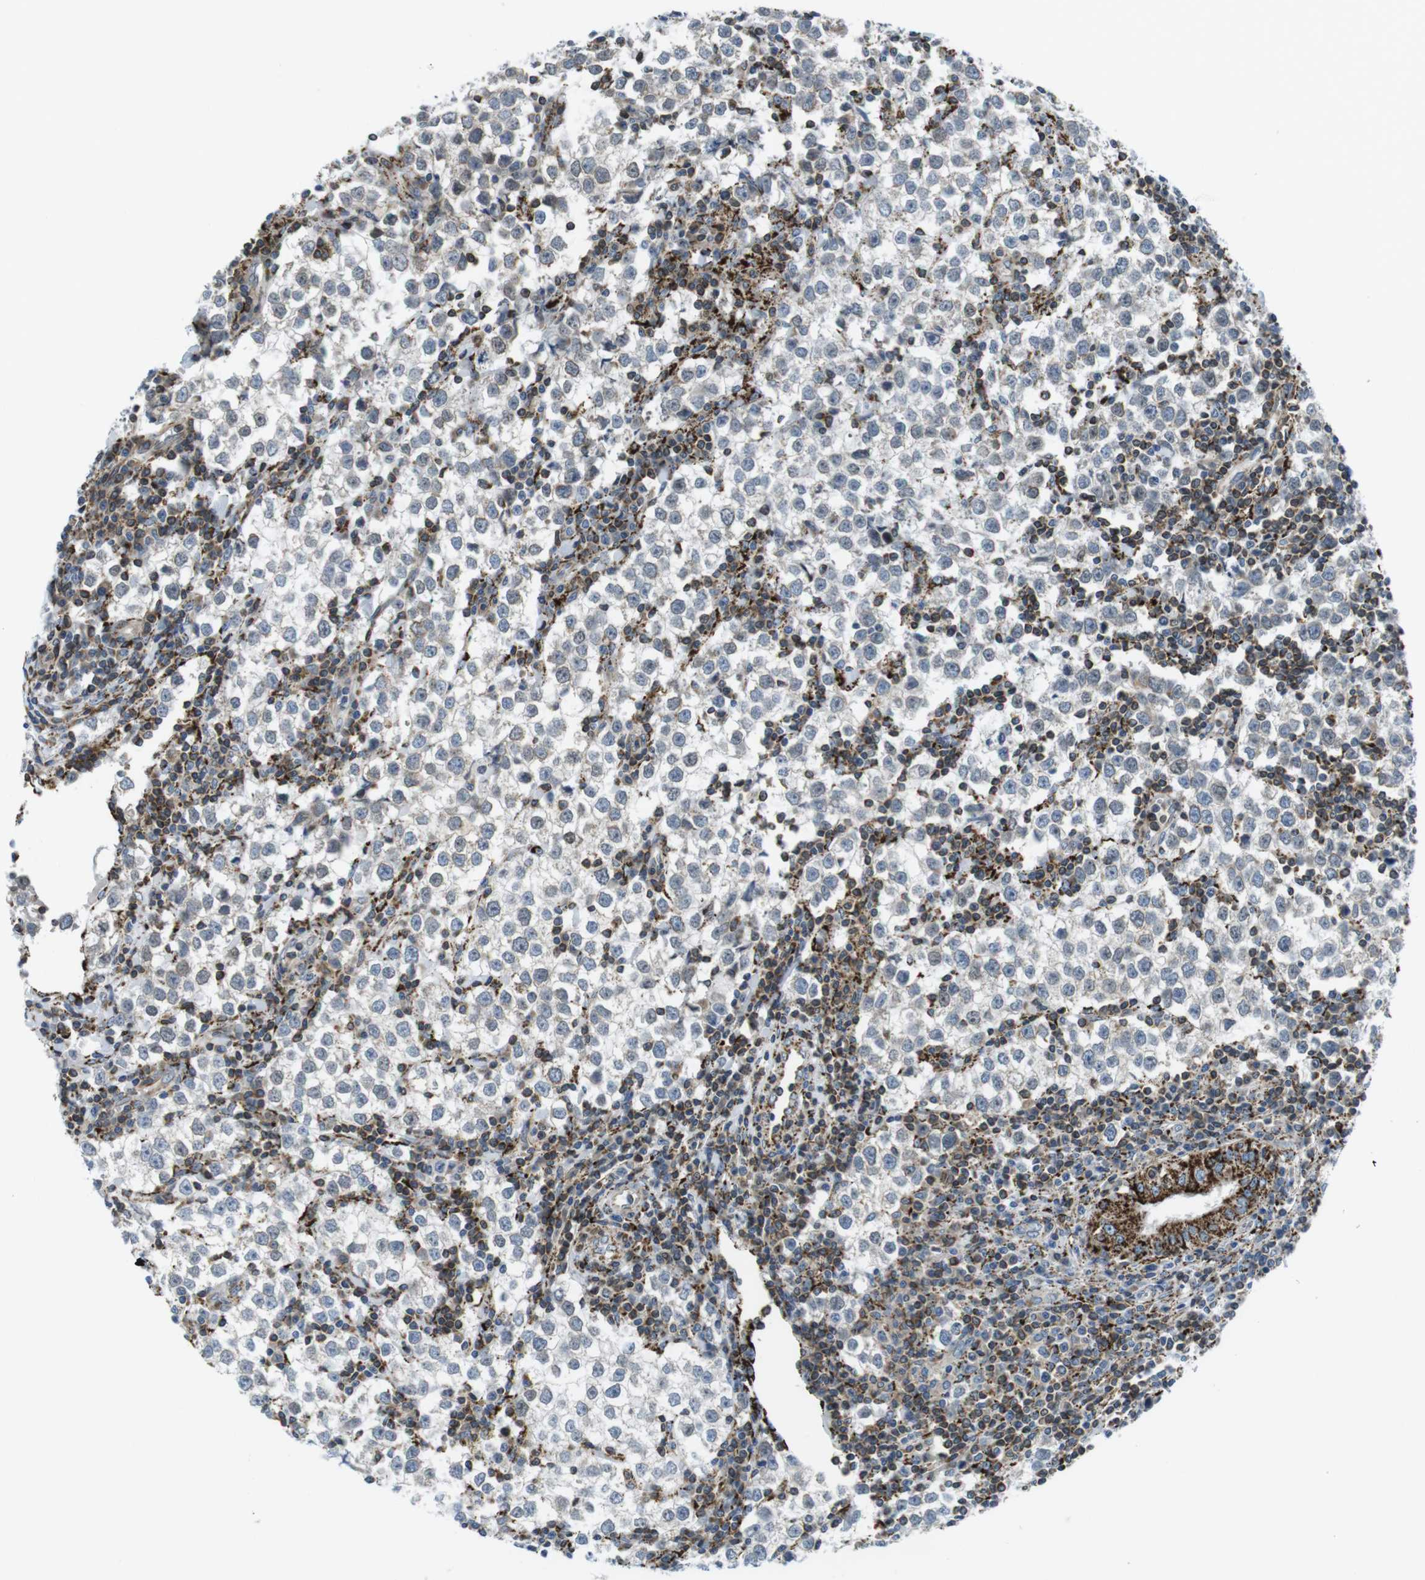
{"staining": {"intensity": "negative", "quantity": "none", "location": "none"}, "tissue": "testis cancer", "cell_type": "Tumor cells", "image_type": "cancer", "snomed": [{"axis": "morphology", "description": "Seminoma, NOS"}, {"axis": "morphology", "description": "Carcinoma, Embryonal, NOS"}, {"axis": "topography", "description": "Testis"}], "caption": "DAB (3,3'-diaminobenzidine) immunohistochemical staining of embryonal carcinoma (testis) displays no significant staining in tumor cells.", "gene": "KCNE3", "patient": {"sex": "male", "age": 36}}